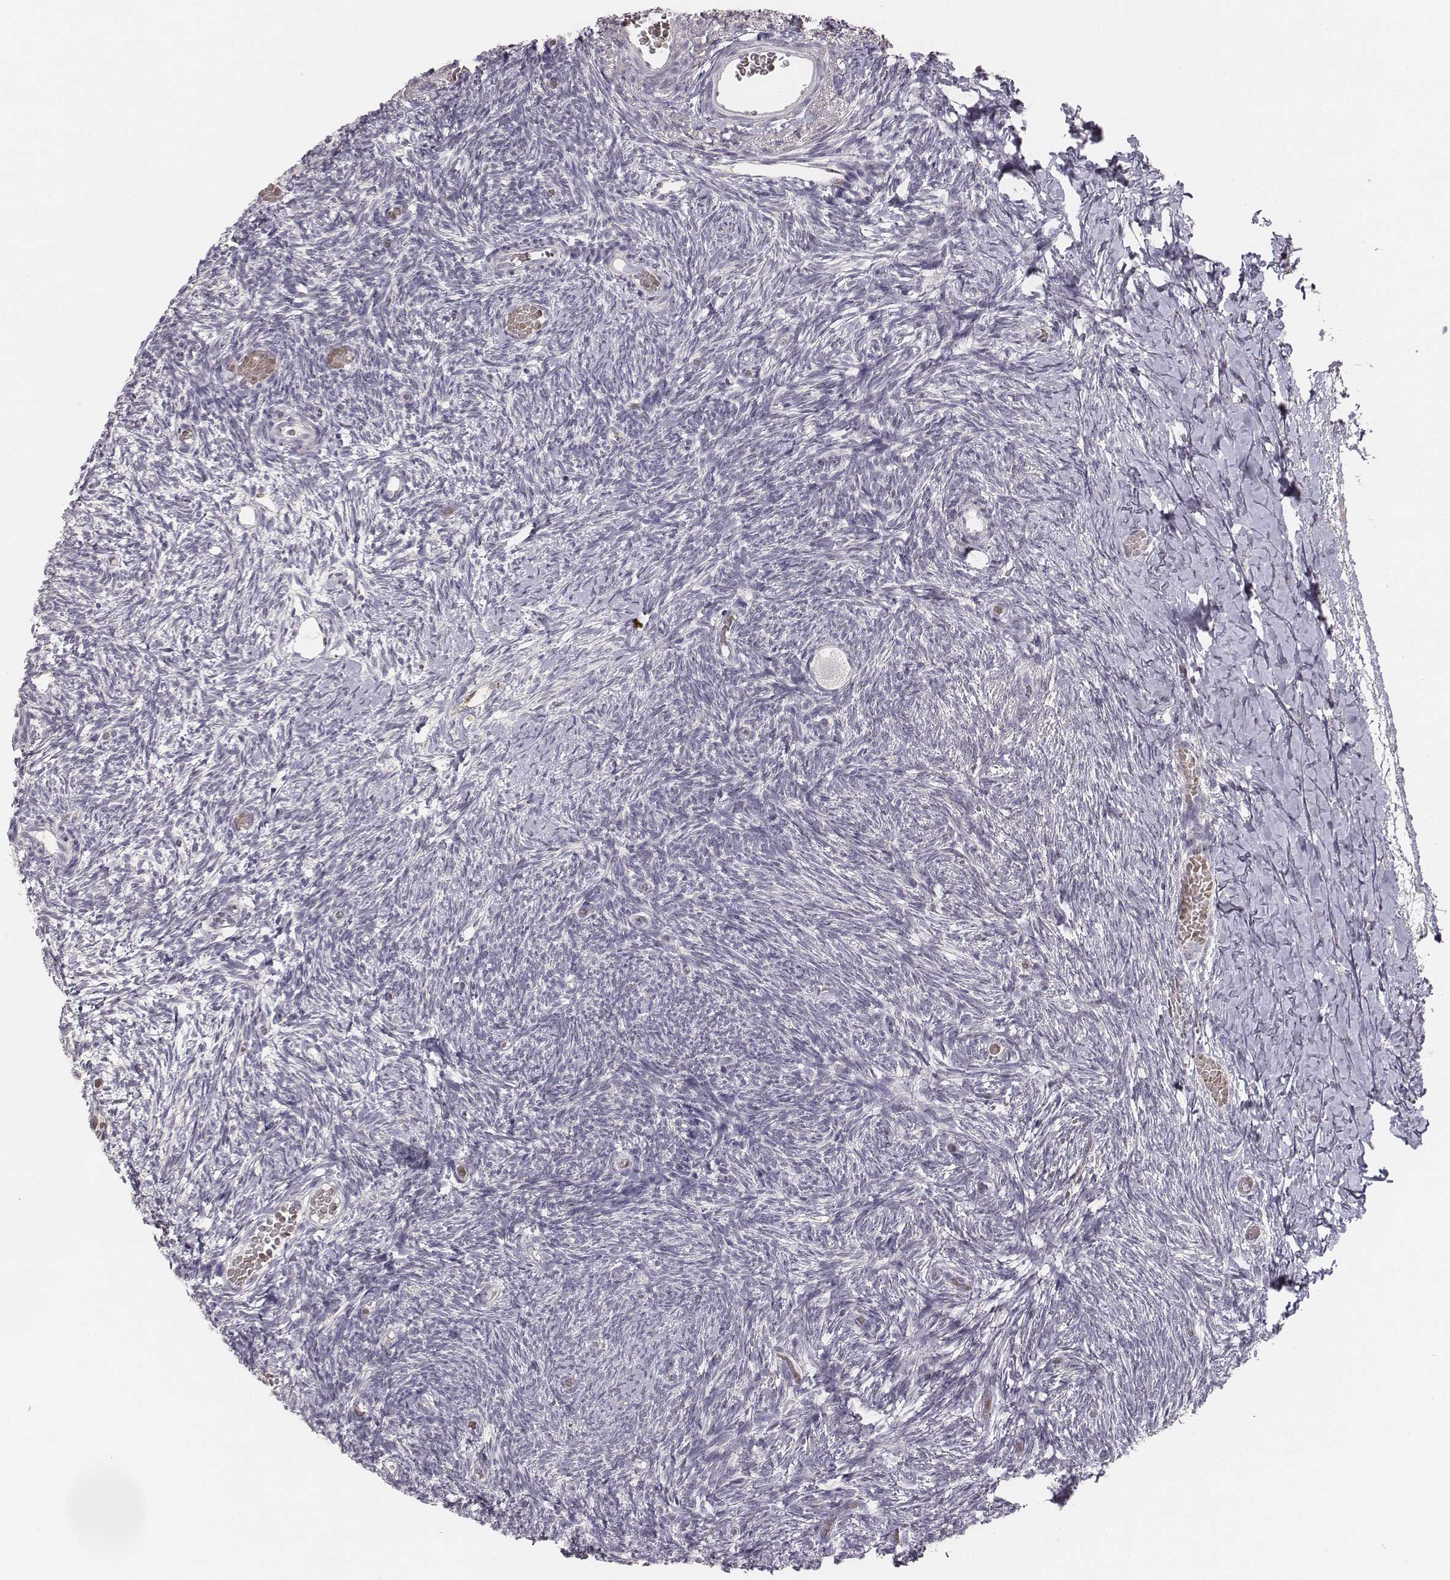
{"staining": {"intensity": "negative", "quantity": "none", "location": "none"}, "tissue": "ovary", "cell_type": "Follicle cells", "image_type": "normal", "snomed": [{"axis": "morphology", "description": "Normal tissue, NOS"}, {"axis": "topography", "description": "Ovary"}], "caption": "Protein analysis of unremarkable ovary displays no significant staining in follicle cells.", "gene": "NIFK", "patient": {"sex": "female", "age": 39}}